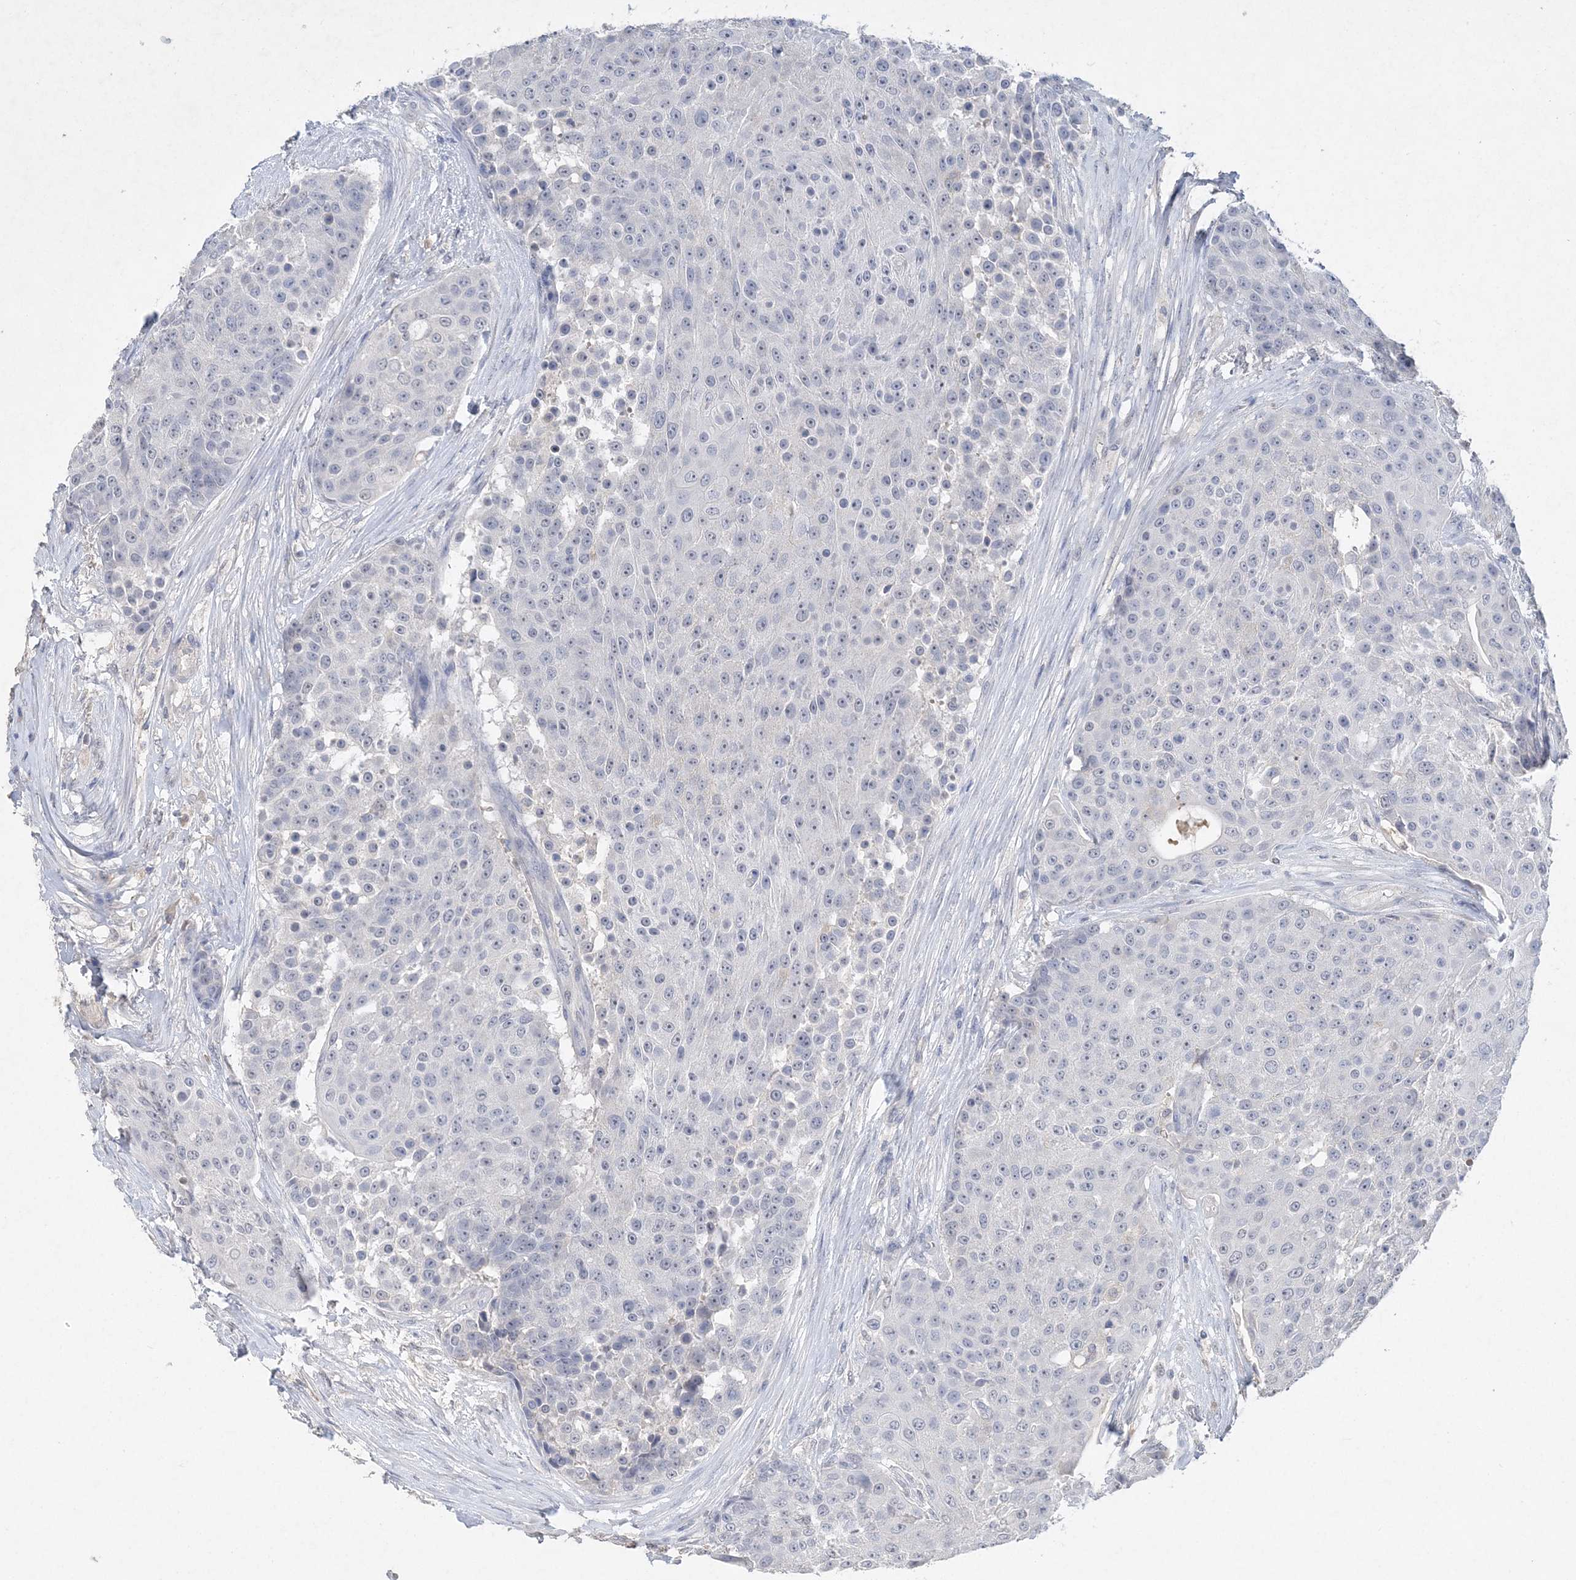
{"staining": {"intensity": "negative", "quantity": "none", "location": "none"}, "tissue": "urothelial cancer", "cell_type": "Tumor cells", "image_type": "cancer", "snomed": [{"axis": "morphology", "description": "Urothelial carcinoma, High grade"}, {"axis": "topography", "description": "Urinary bladder"}], "caption": "An immunohistochemistry (IHC) micrograph of urothelial cancer is shown. There is no staining in tumor cells of urothelial cancer.", "gene": "C11orf58", "patient": {"sex": "female", "age": 63}}